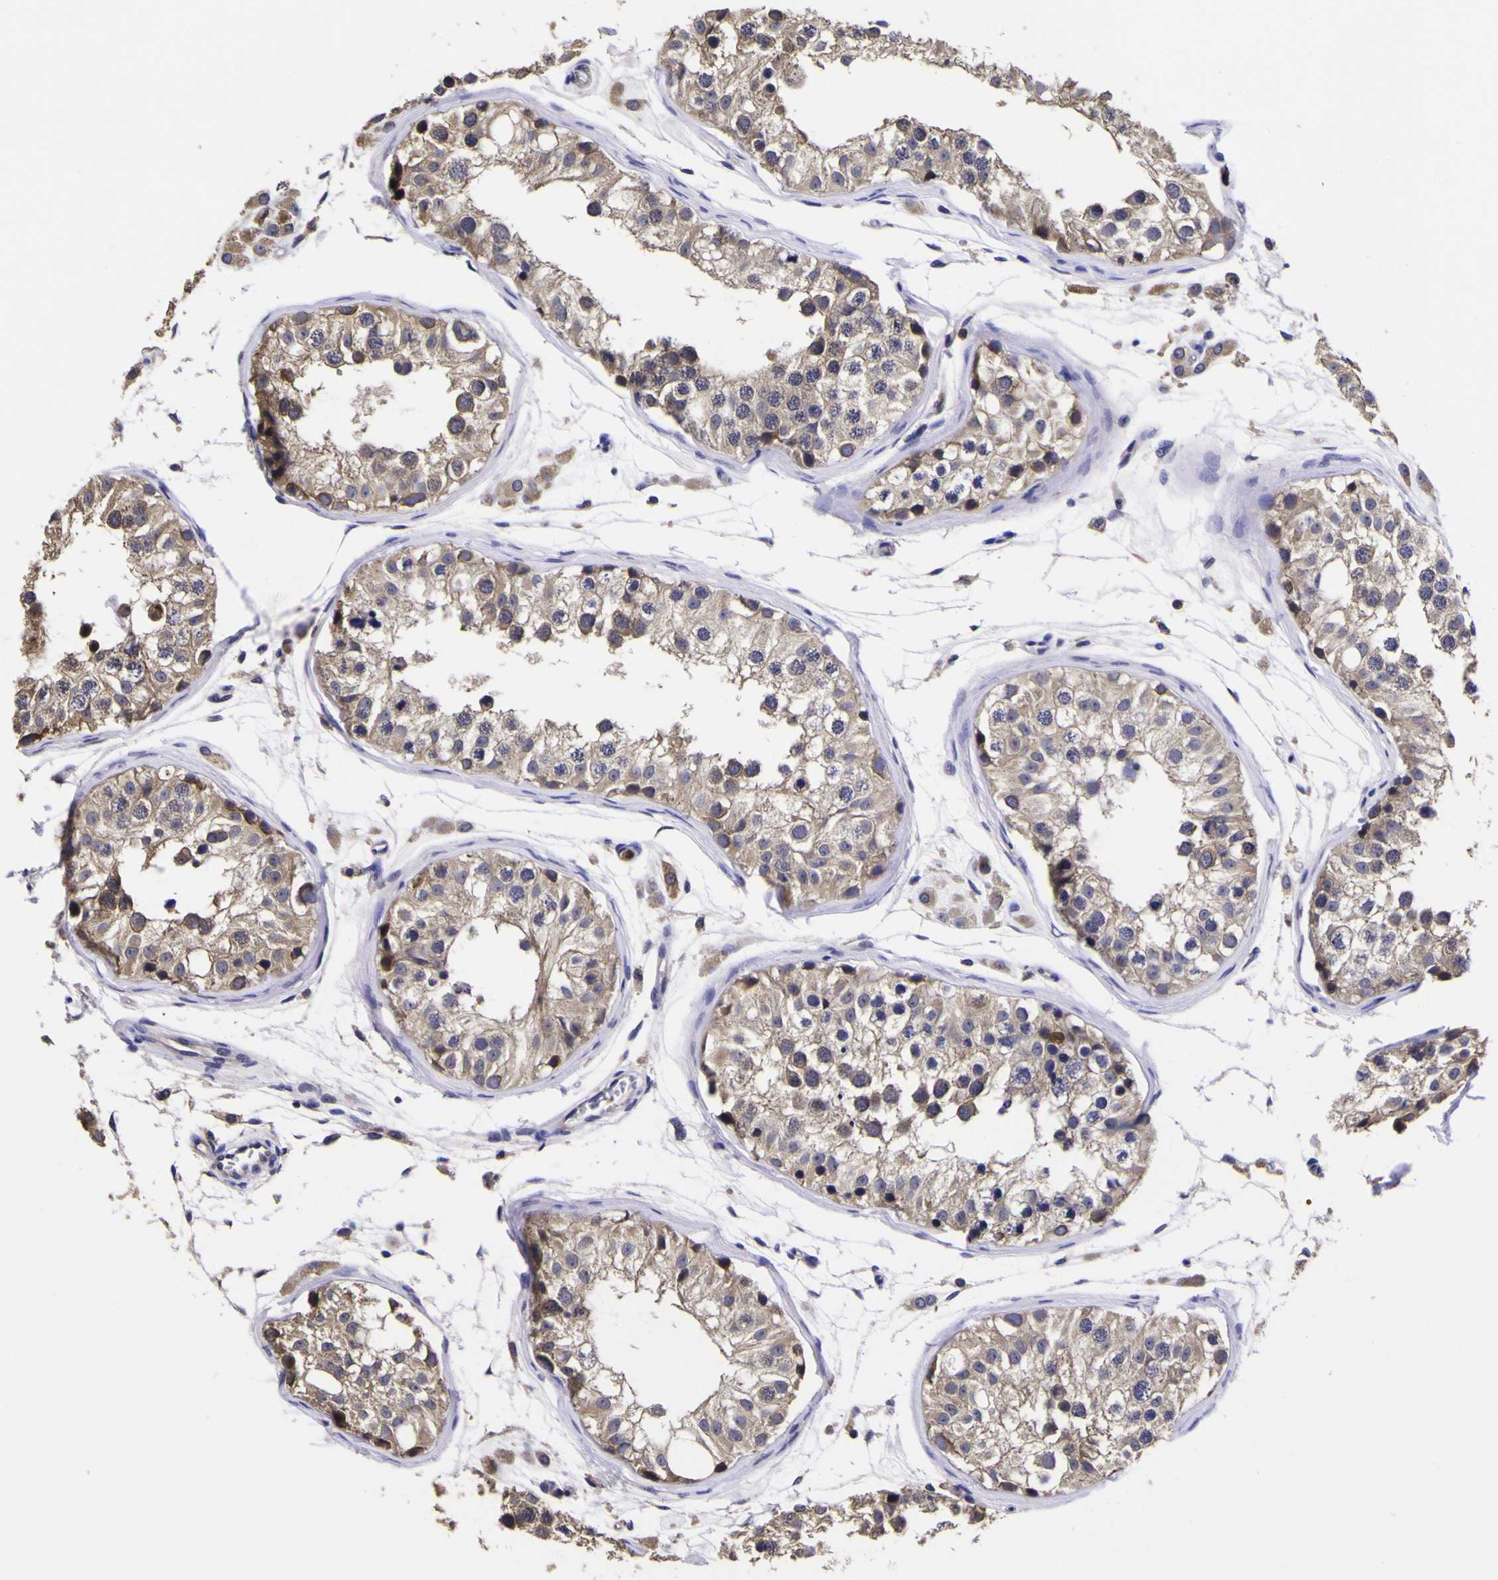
{"staining": {"intensity": "weak", "quantity": ">75%", "location": "cytoplasmic/membranous"}, "tissue": "testis", "cell_type": "Cells in seminiferous ducts", "image_type": "normal", "snomed": [{"axis": "morphology", "description": "Normal tissue, NOS"}, {"axis": "morphology", "description": "Adenocarcinoma, metastatic, NOS"}, {"axis": "topography", "description": "Testis"}], "caption": "Immunohistochemical staining of normal human testis exhibits >75% levels of weak cytoplasmic/membranous protein positivity in approximately >75% of cells in seminiferous ducts.", "gene": "MAPK14", "patient": {"sex": "male", "age": 26}}